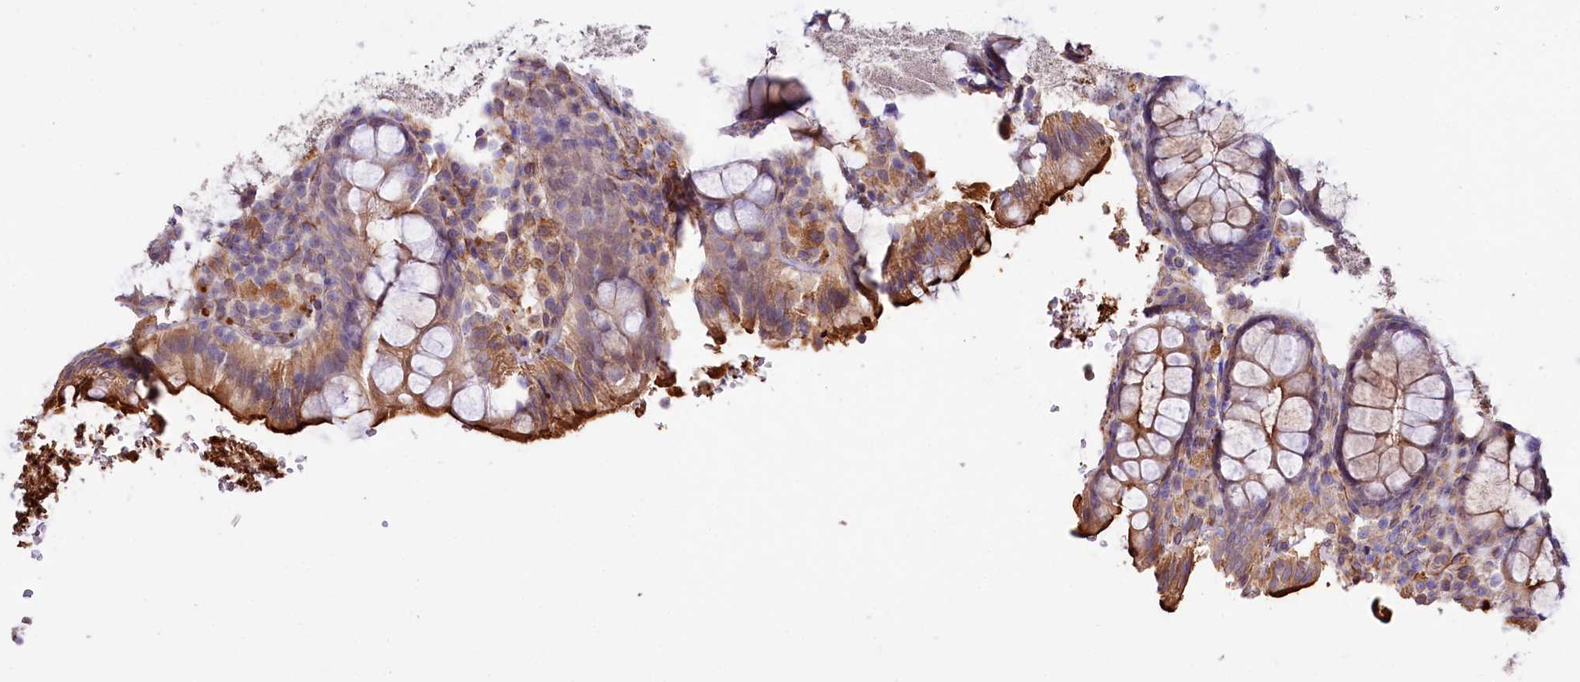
{"staining": {"intensity": "strong", "quantity": "<25%", "location": "cytoplasmic/membranous"}, "tissue": "rectum", "cell_type": "Glandular cells", "image_type": "normal", "snomed": [{"axis": "morphology", "description": "Normal tissue, NOS"}, {"axis": "topography", "description": "Rectum"}], "caption": "Protein expression analysis of unremarkable human rectum reveals strong cytoplasmic/membranous expression in approximately <25% of glandular cells.", "gene": "TTC12", "patient": {"sex": "male", "age": 83}}